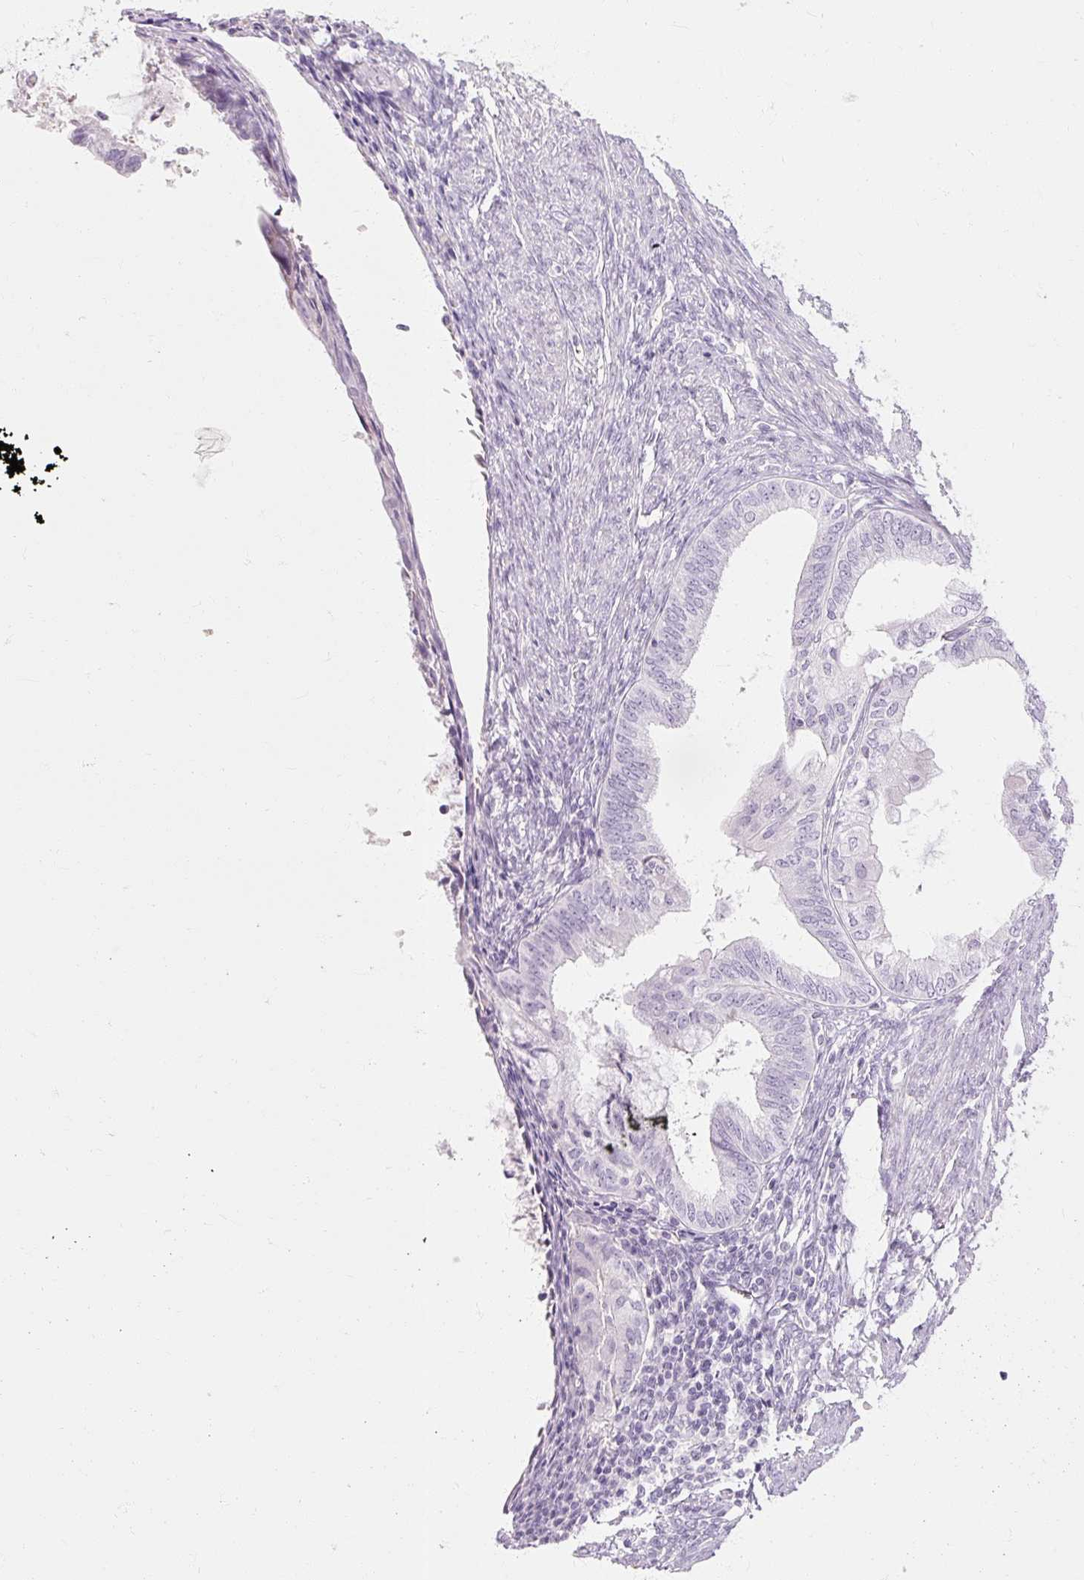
{"staining": {"intensity": "negative", "quantity": "none", "location": "none"}, "tissue": "endometrial cancer", "cell_type": "Tumor cells", "image_type": "cancer", "snomed": [{"axis": "morphology", "description": "Adenocarcinoma, NOS"}, {"axis": "topography", "description": "Endometrium"}], "caption": "Immunohistochemistry (IHC) histopathology image of neoplastic tissue: human endometrial cancer stained with DAB (3,3'-diaminobenzidine) exhibits no significant protein positivity in tumor cells.", "gene": "NFE2L3", "patient": {"sex": "female", "age": 86}}